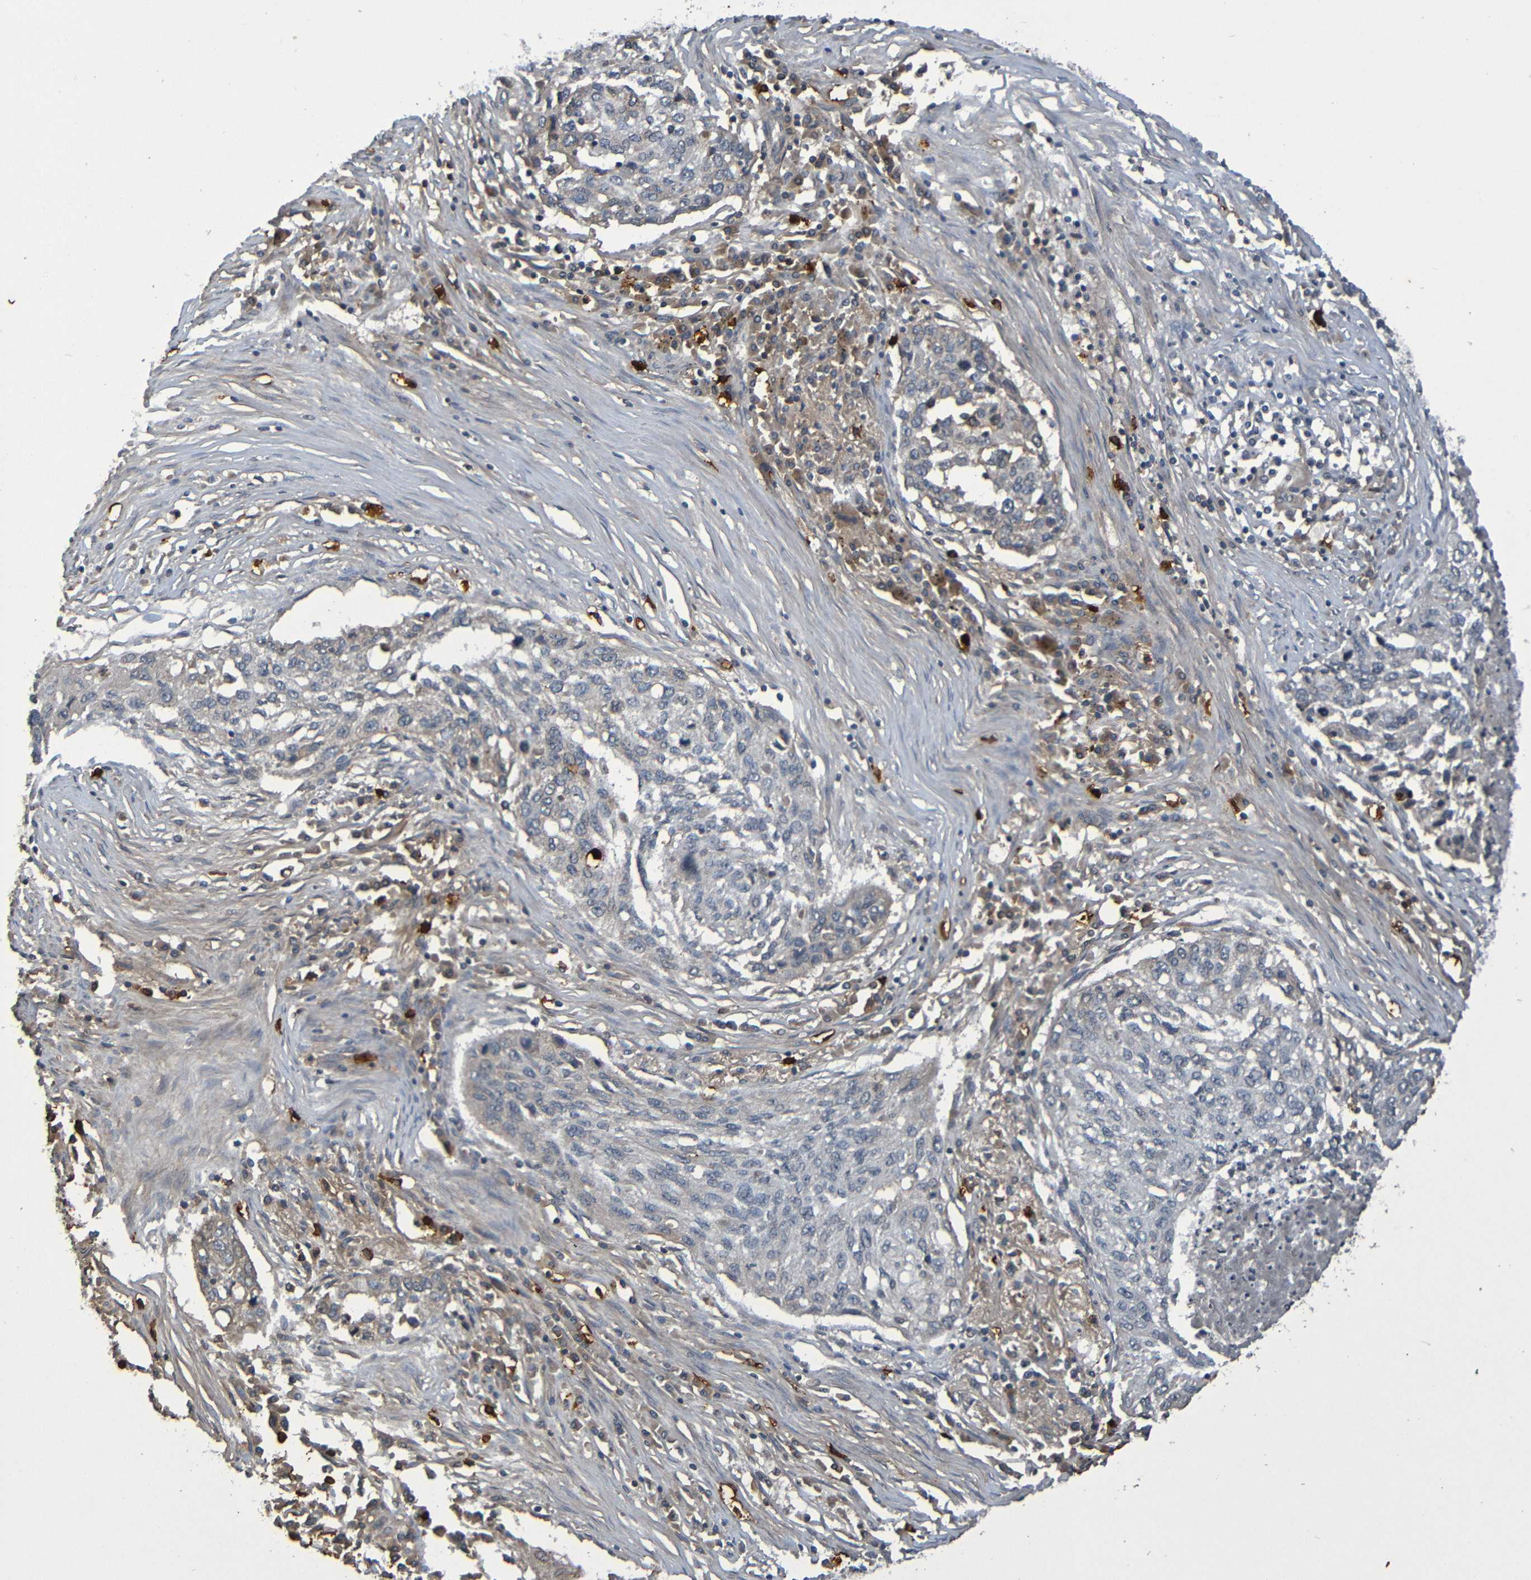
{"staining": {"intensity": "weak", "quantity": "<25%", "location": "cytoplasmic/membranous"}, "tissue": "lung cancer", "cell_type": "Tumor cells", "image_type": "cancer", "snomed": [{"axis": "morphology", "description": "Squamous cell carcinoma, NOS"}, {"axis": "topography", "description": "Lung"}], "caption": "This is an immunohistochemistry image of human lung cancer (squamous cell carcinoma). There is no expression in tumor cells.", "gene": "C3AR1", "patient": {"sex": "female", "age": 63}}